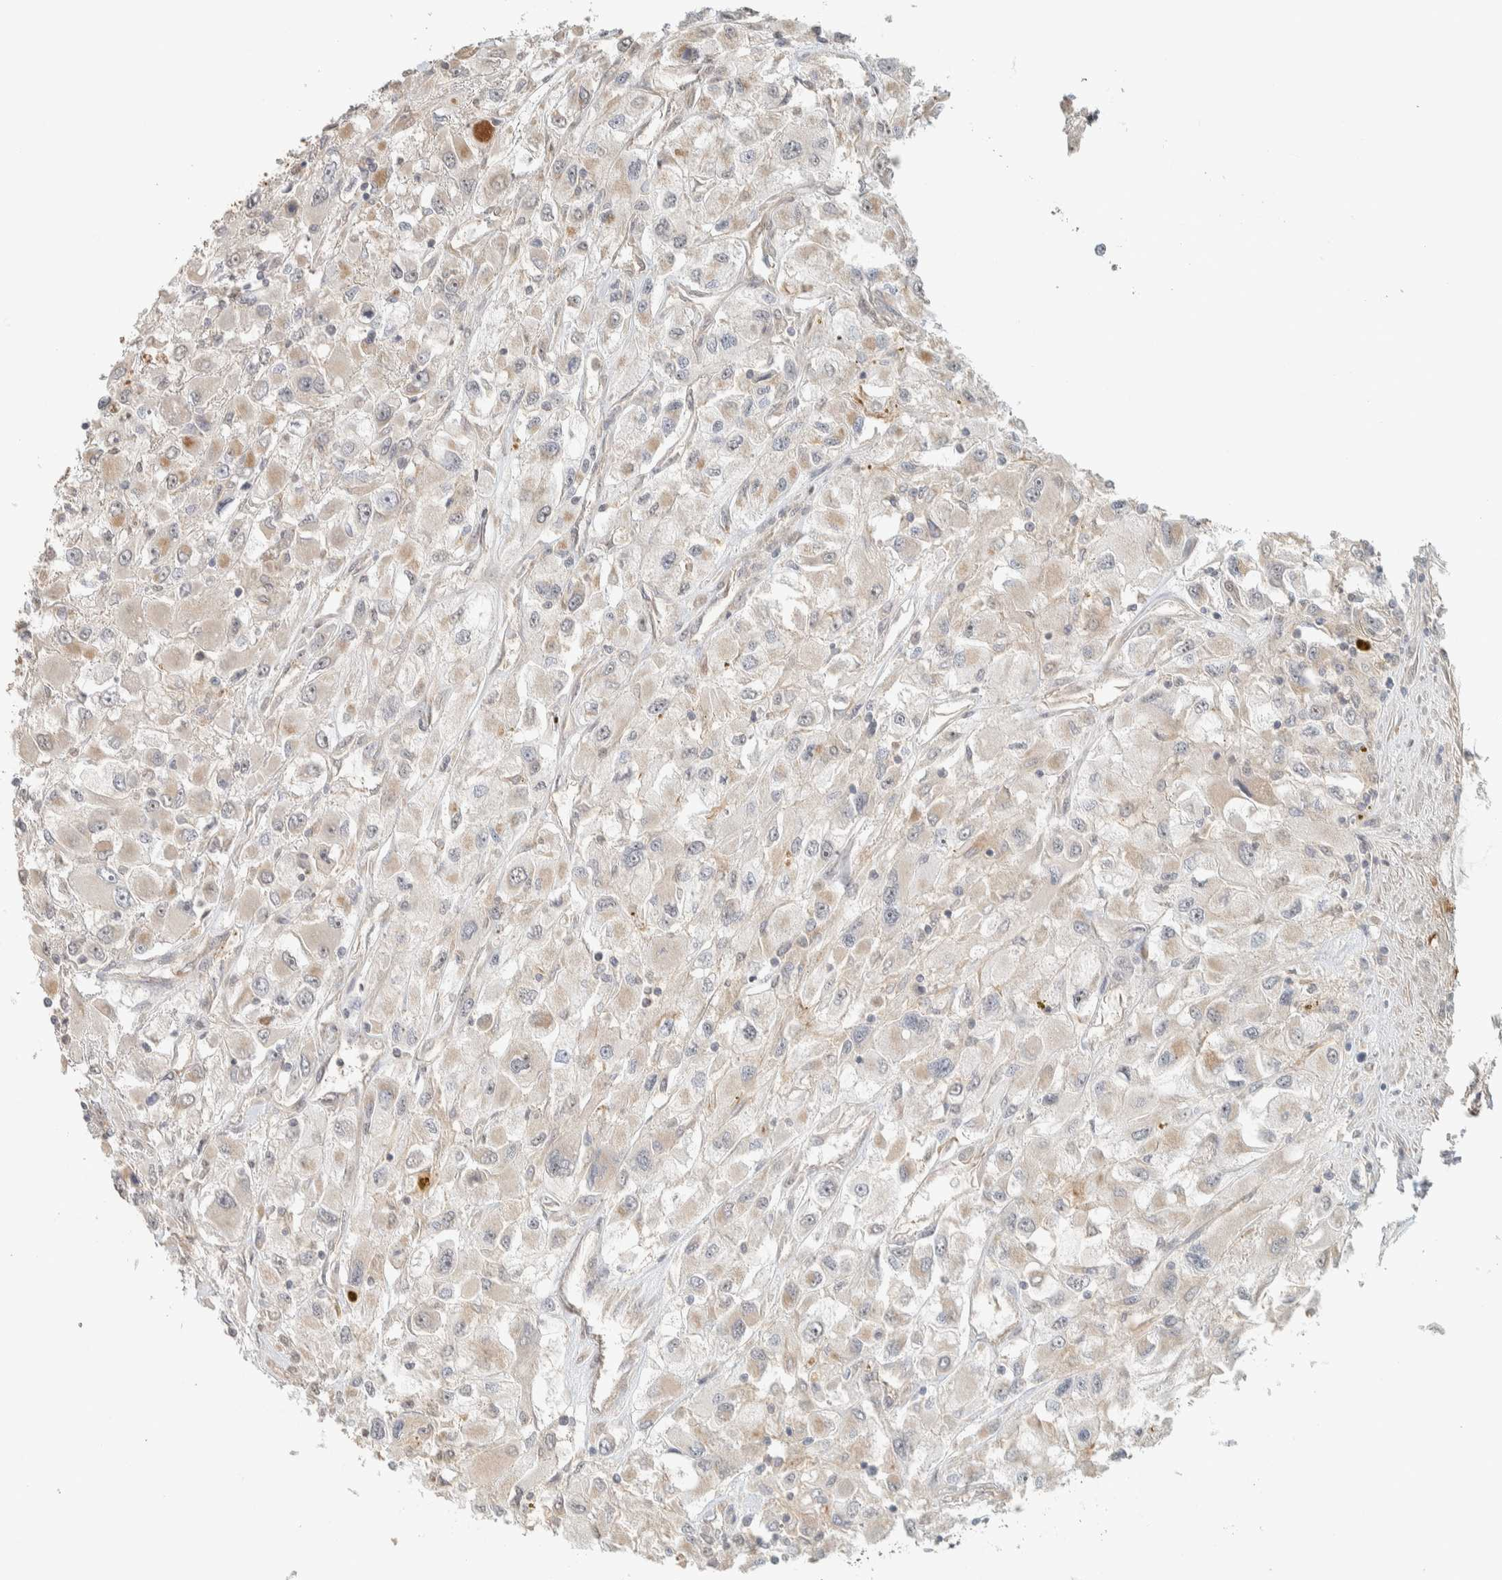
{"staining": {"intensity": "negative", "quantity": "none", "location": "none"}, "tissue": "renal cancer", "cell_type": "Tumor cells", "image_type": "cancer", "snomed": [{"axis": "morphology", "description": "Adenocarcinoma, NOS"}, {"axis": "topography", "description": "Kidney"}], "caption": "Immunohistochemical staining of adenocarcinoma (renal) exhibits no significant staining in tumor cells.", "gene": "PDE7B", "patient": {"sex": "female", "age": 52}}